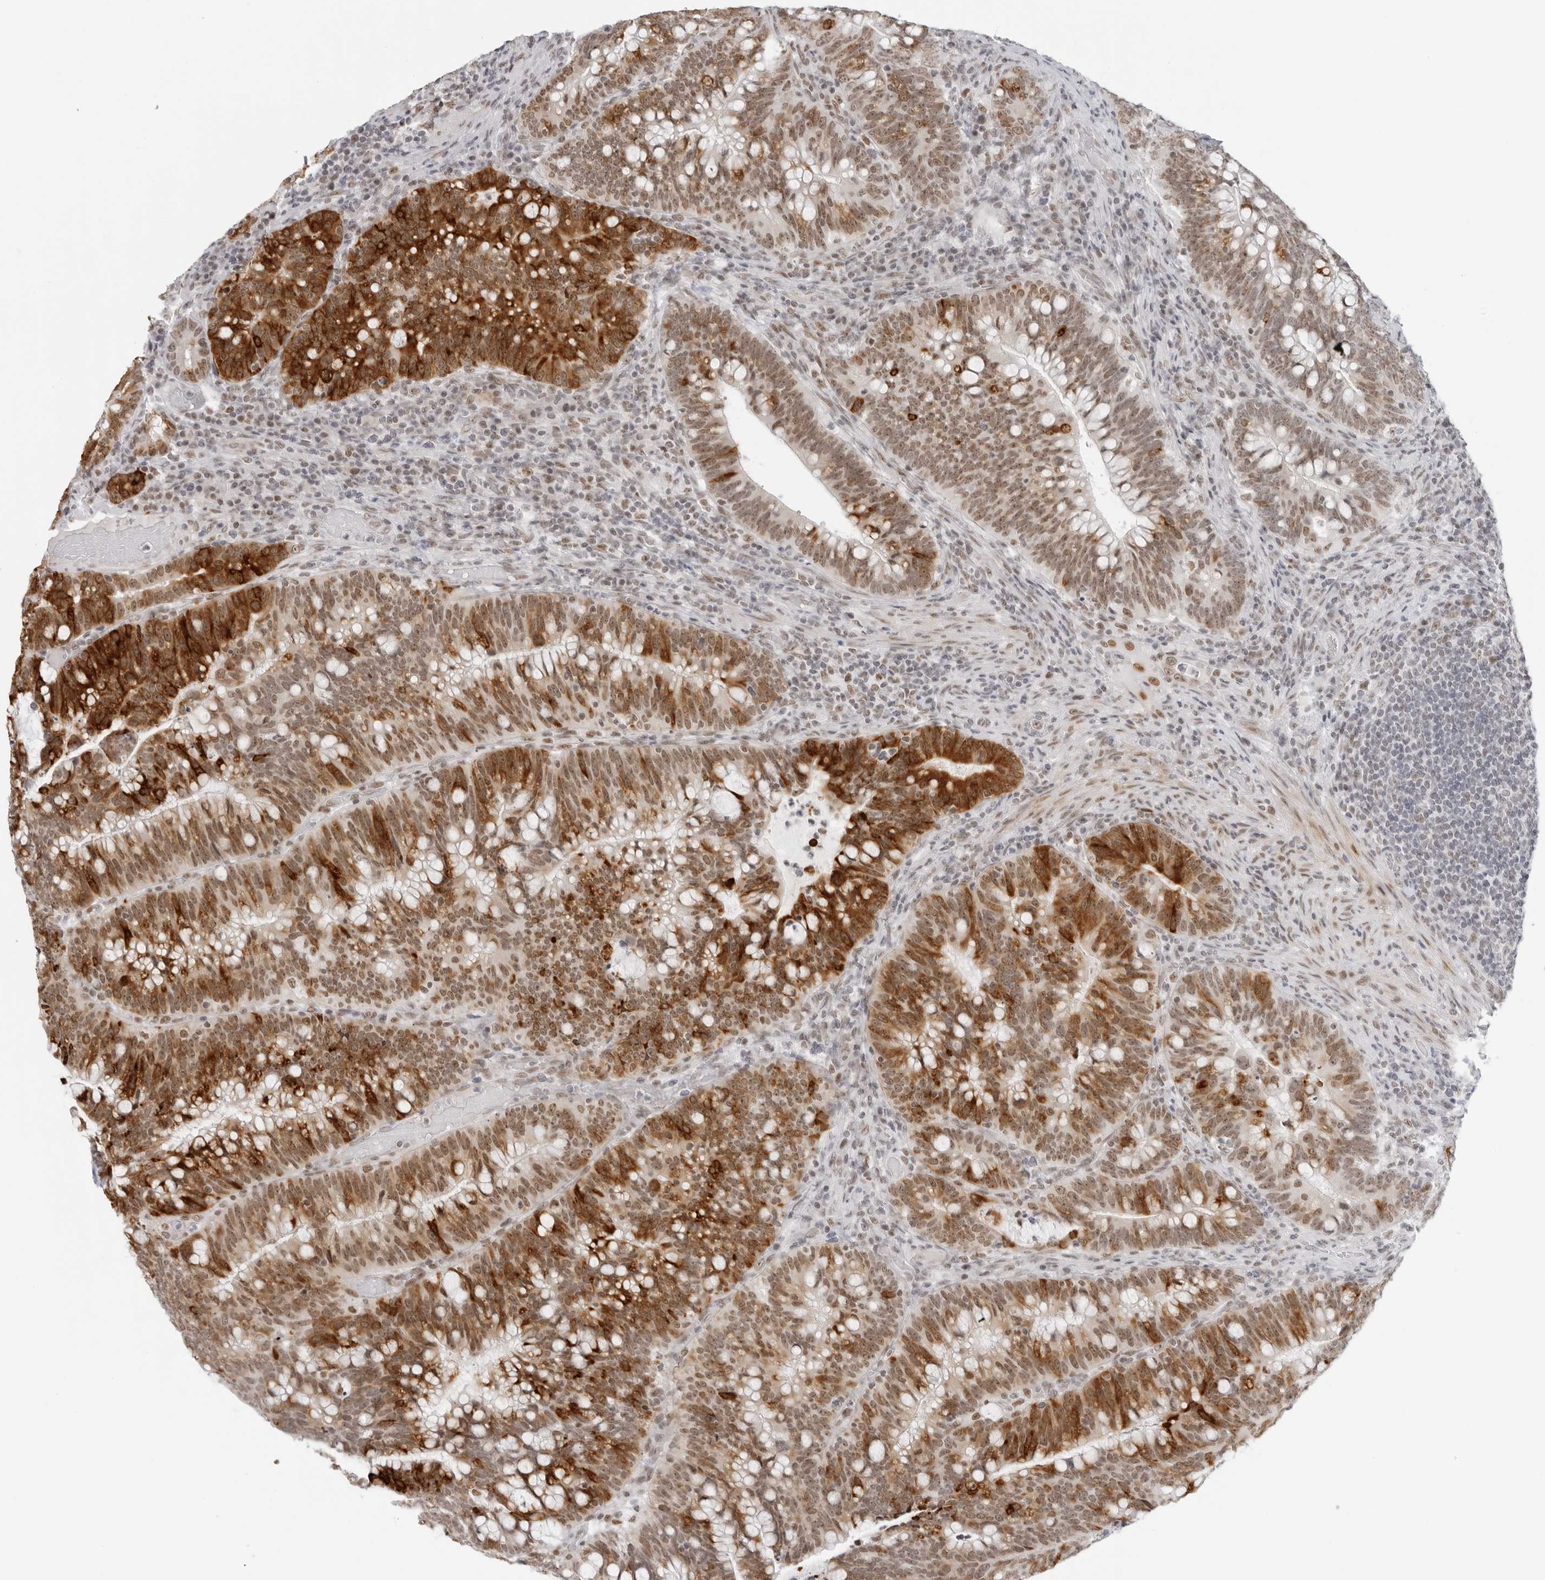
{"staining": {"intensity": "strong", "quantity": "25%-75%", "location": "cytoplasmic/membranous,nuclear"}, "tissue": "colorectal cancer", "cell_type": "Tumor cells", "image_type": "cancer", "snomed": [{"axis": "morphology", "description": "Adenocarcinoma, NOS"}, {"axis": "topography", "description": "Colon"}], "caption": "This is a micrograph of immunohistochemistry staining of colorectal adenocarcinoma, which shows strong positivity in the cytoplasmic/membranous and nuclear of tumor cells.", "gene": "FOXK2", "patient": {"sex": "female", "age": 66}}